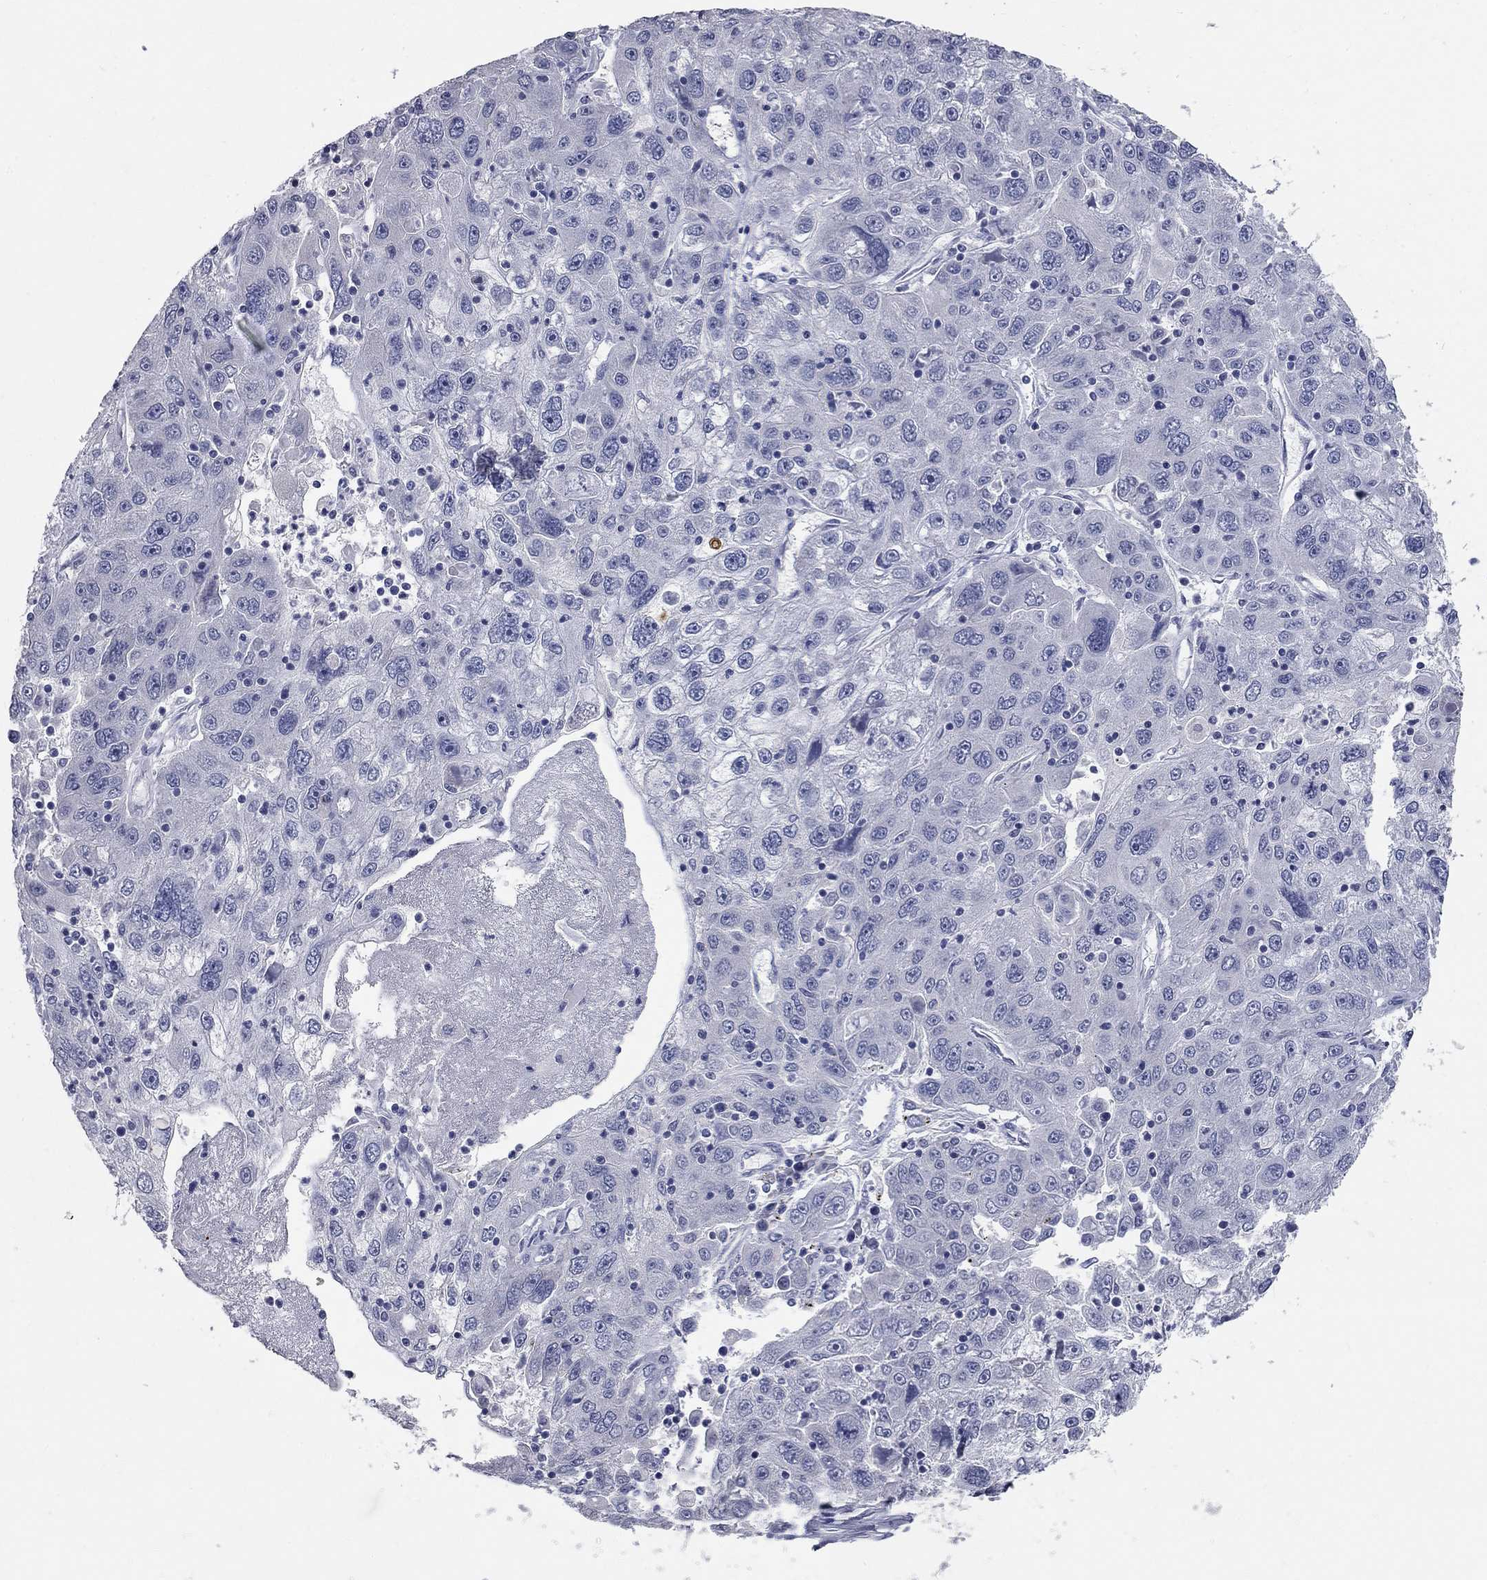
{"staining": {"intensity": "negative", "quantity": "none", "location": "none"}, "tissue": "stomach cancer", "cell_type": "Tumor cells", "image_type": "cancer", "snomed": [{"axis": "morphology", "description": "Adenocarcinoma, NOS"}, {"axis": "topography", "description": "Stomach"}], "caption": "Protein analysis of adenocarcinoma (stomach) reveals no significant expression in tumor cells.", "gene": "SYT12", "patient": {"sex": "male", "age": 56}}